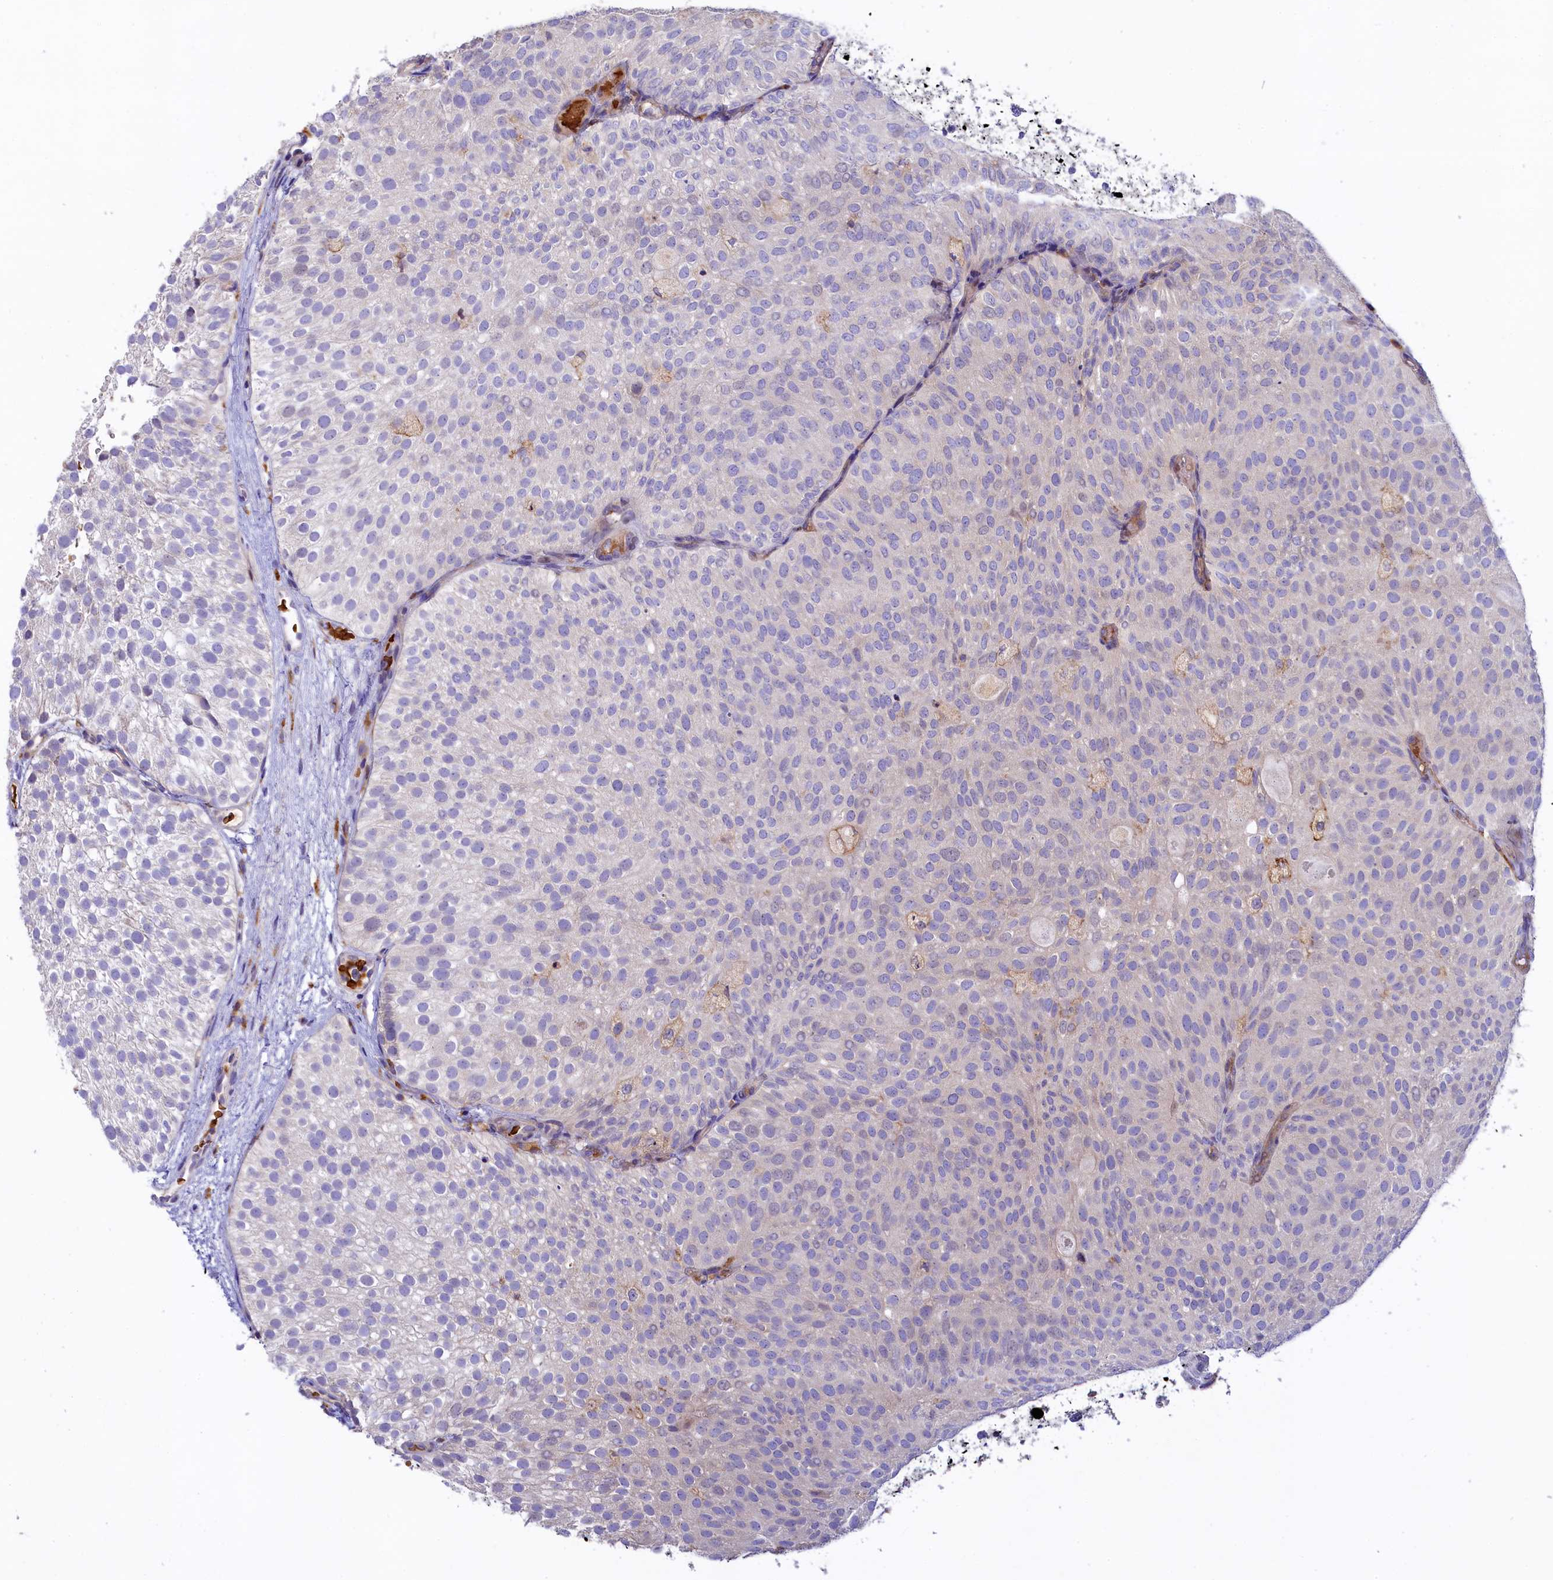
{"staining": {"intensity": "negative", "quantity": "none", "location": "none"}, "tissue": "urothelial cancer", "cell_type": "Tumor cells", "image_type": "cancer", "snomed": [{"axis": "morphology", "description": "Urothelial carcinoma, Low grade"}, {"axis": "topography", "description": "Urinary bladder"}], "caption": "IHC photomicrograph of neoplastic tissue: urothelial cancer stained with DAB (3,3'-diaminobenzidine) shows no significant protein staining in tumor cells.", "gene": "HPS6", "patient": {"sex": "male", "age": 78}}